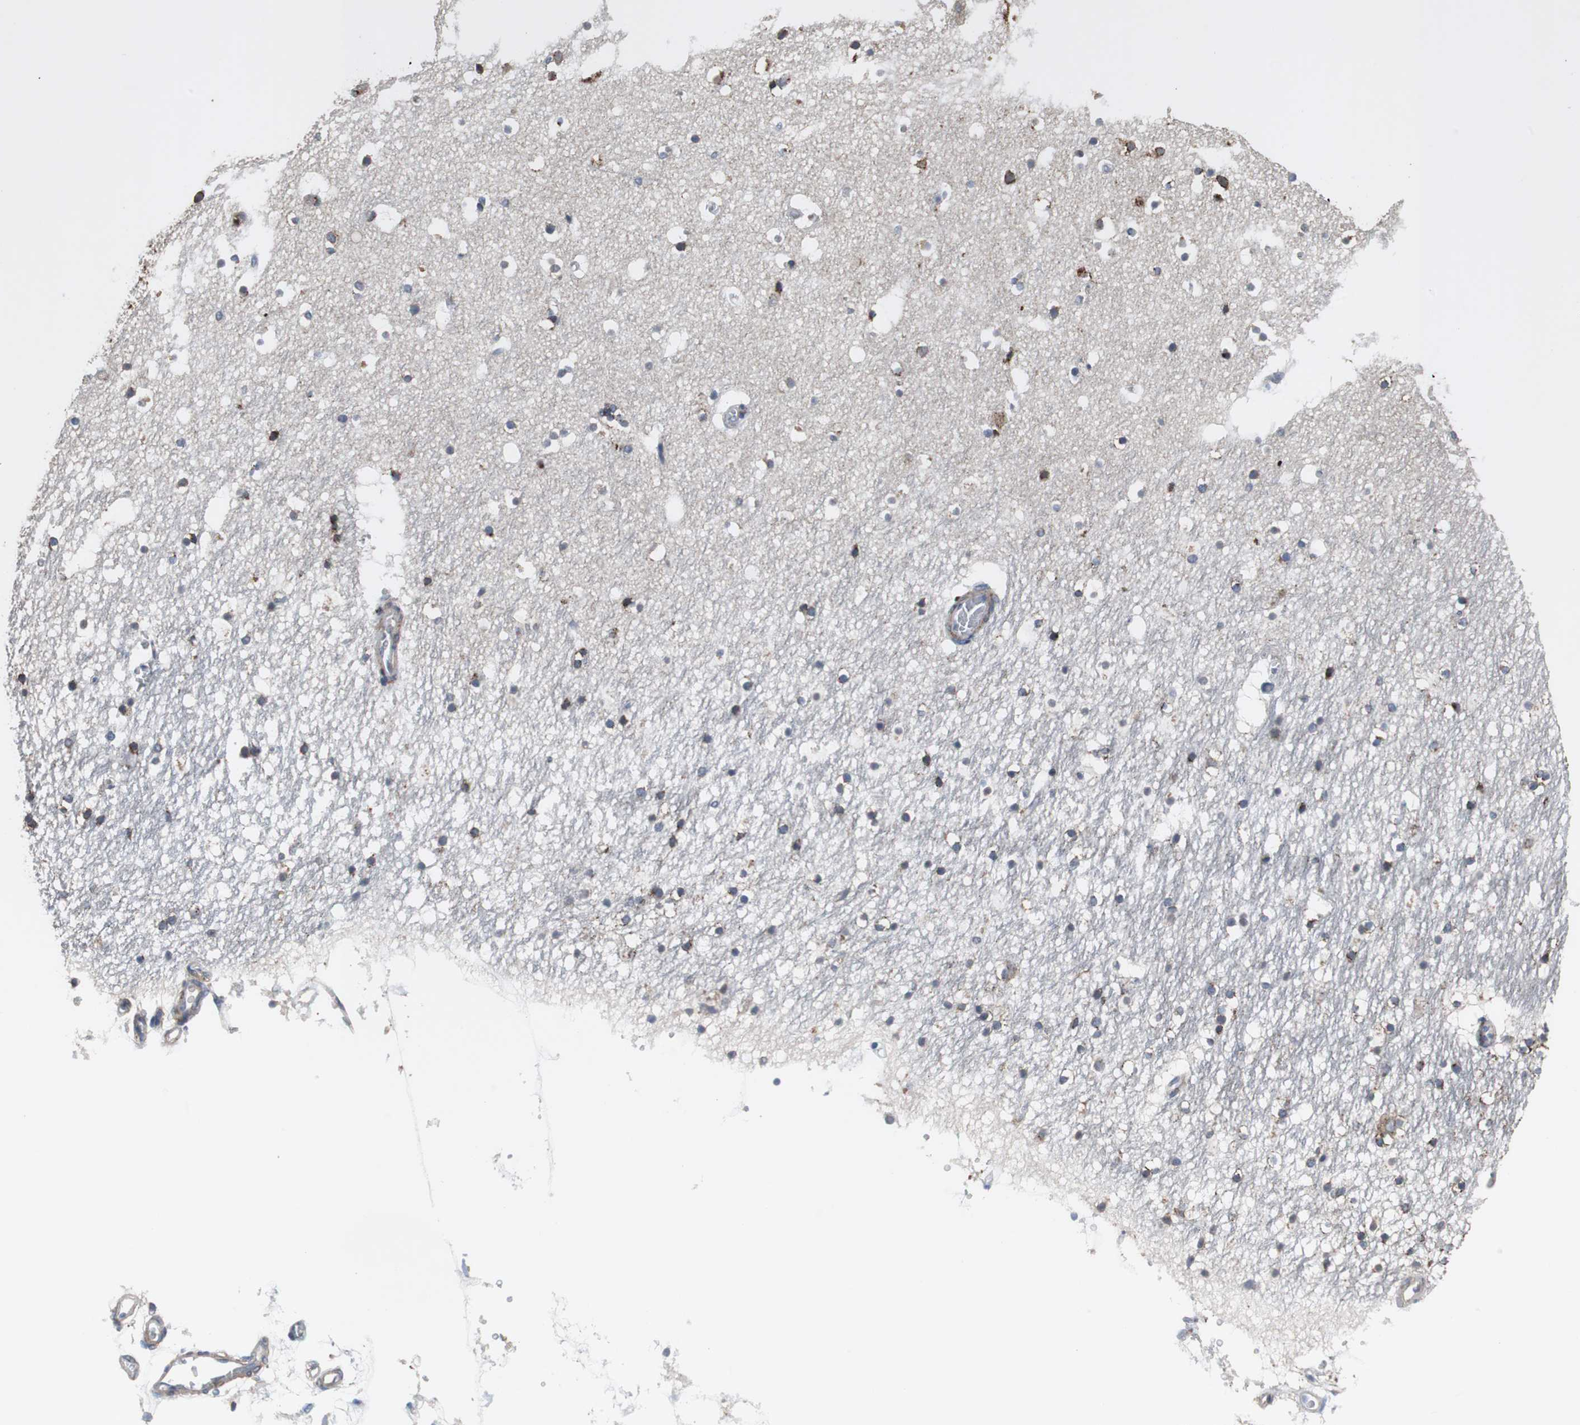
{"staining": {"intensity": "moderate", "quantity": "<25%", "location": "cytoplasmic/membranous"}, "tissue": "hippocampus", "cell_type": "Glial cells", "image_type": "normal", "snomed": [{"axis": "morphology", "description": "Normal tissue, NOS"}, {"axis": "topography", "description": "Hippocampus"}], "caption": "The histopathology image reveals staining of benign hippocampus, revealing moderate cytoplasmic/membranous protein staining (brown color) within glial cells. Nuclei are stained in blue.", "gene": "SORT1", "patient": {"sex": "male", "age": 45}}